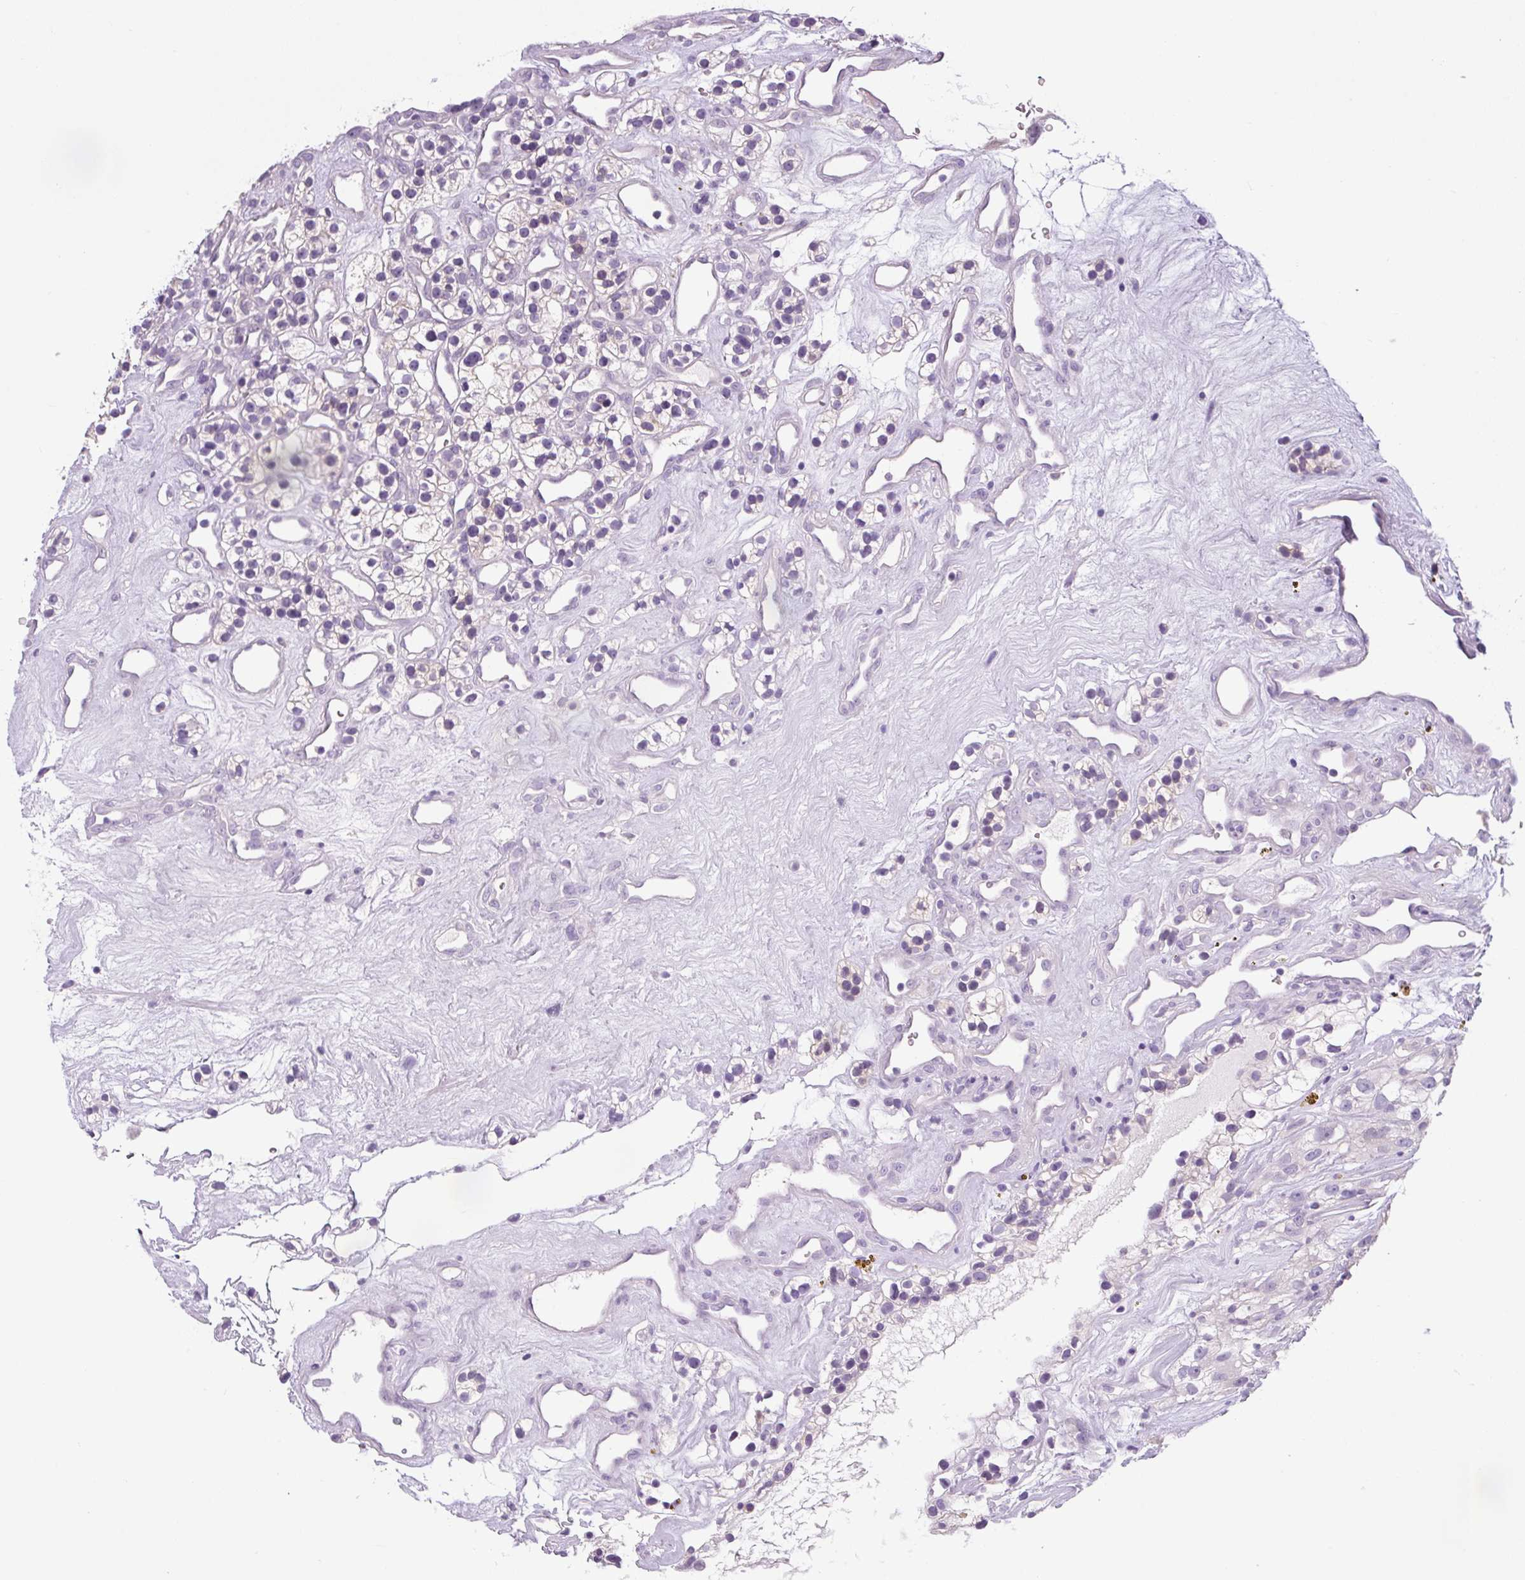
{"staining": {"intensity": "negative", "quantity": "none", "location": "none"}, "tissue": "renal cancer", "cell_type": "Tumor cells", "image_type": "cancer", "snomed": [{"axis": "morphology", "description": "Adenocarcinoma, NOS"}, {"axis": "topography", "description": "Kidney"}], "caption": "Renal adenocarcinoma was stained to show a protein in brown. There is no significant positivity in tumor cells.", "gene": "UBL3", "patient": {"sex": "female", "age": 57}}